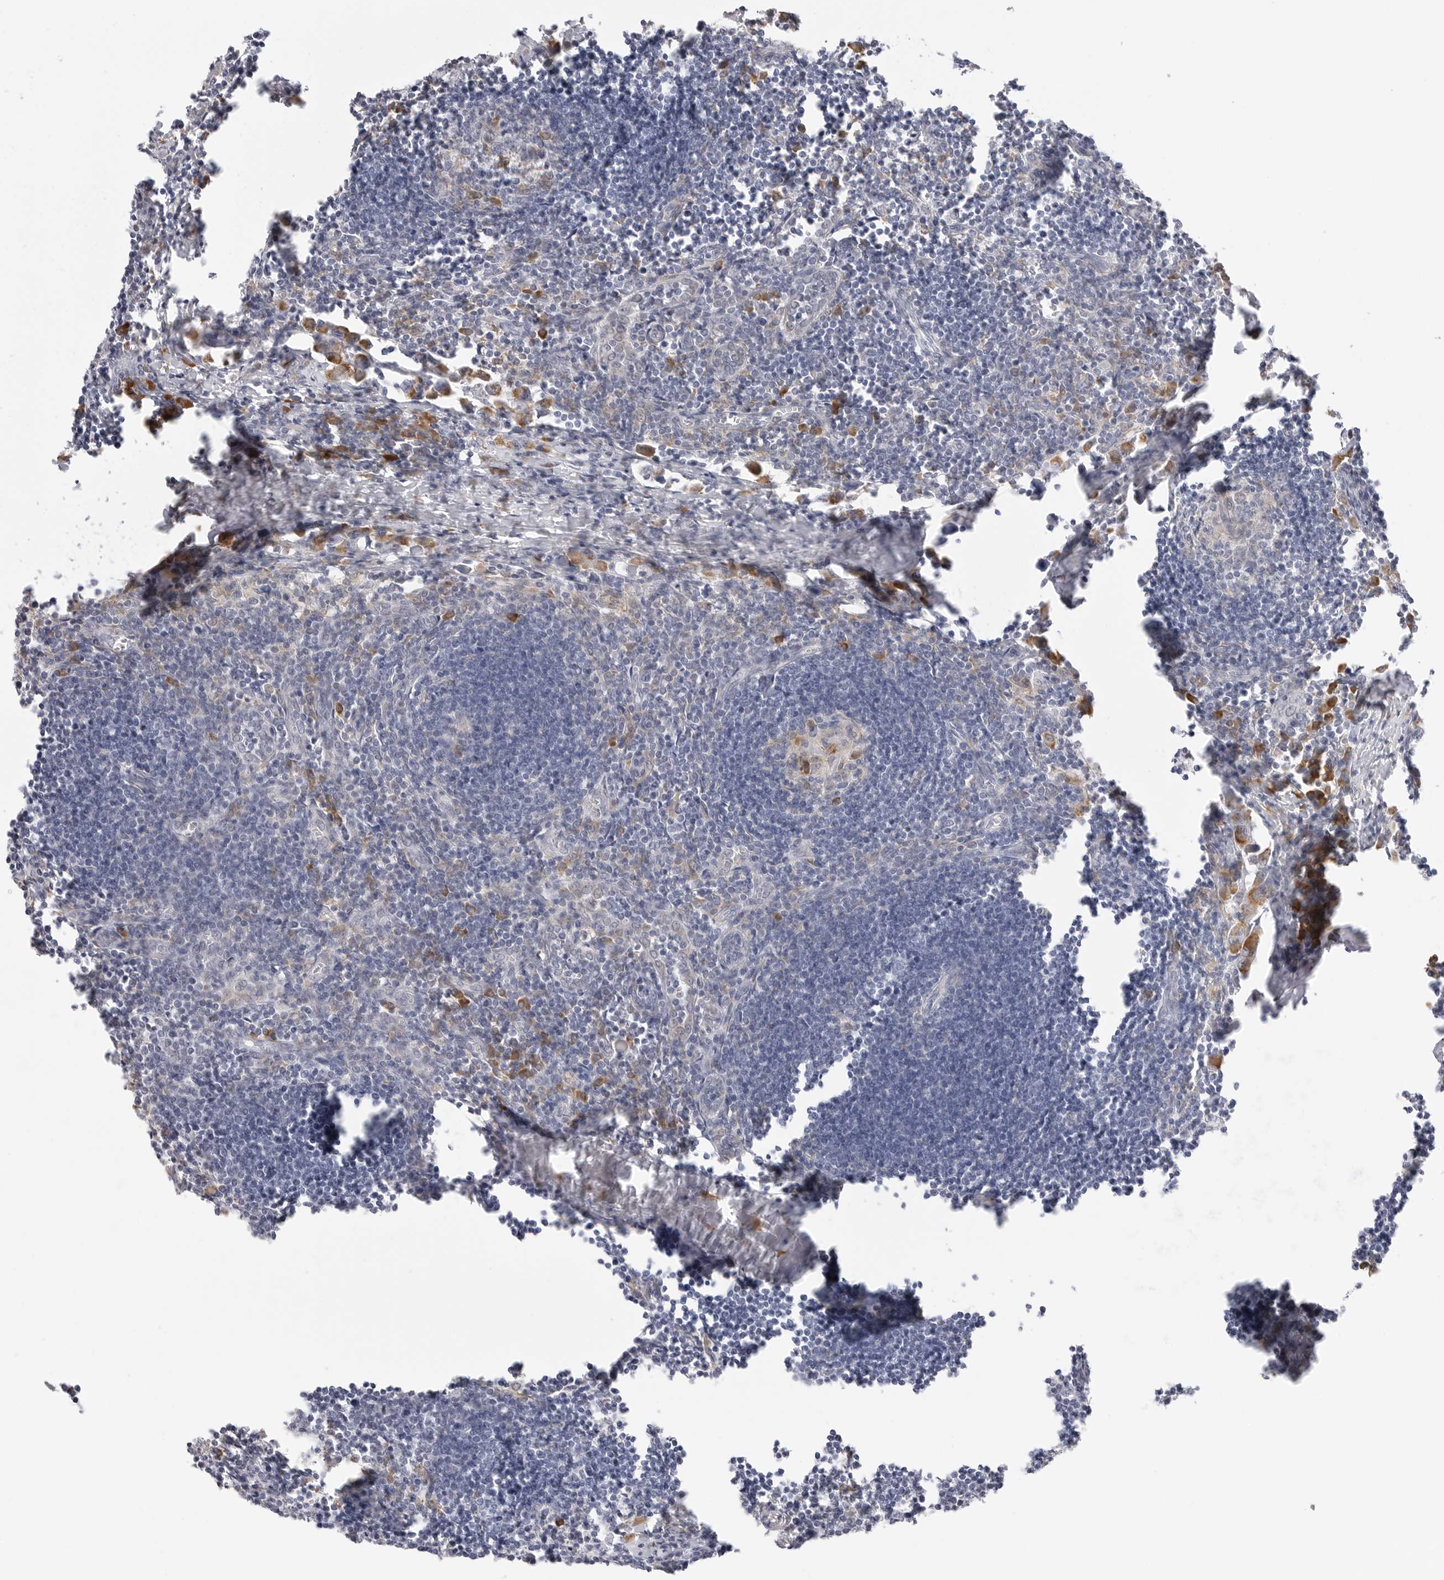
{"staining": {"intensity": "weak", "quantity": "<25%", "location": "cytoplasmic/membranous"}, "tissue": "lymph node", "cell_type": "Germinal center cells", "image_type": "normal", "snomed": [{"axis": "morphology", "description": "Normal tissue, NOS"}, {"axis": "morphology", "description": "Malignant melanoma, Metastatic site"}, {"axis": "topography", "description": "Lymph node"}], "caption": "The immunohistochemistry (IHC) micrograph has no significant staining in germinal center cells of lymph node. Nuclei are stained in blue.", "gene": "THEM4", "patient": {"sex": "male", "age": 41}}